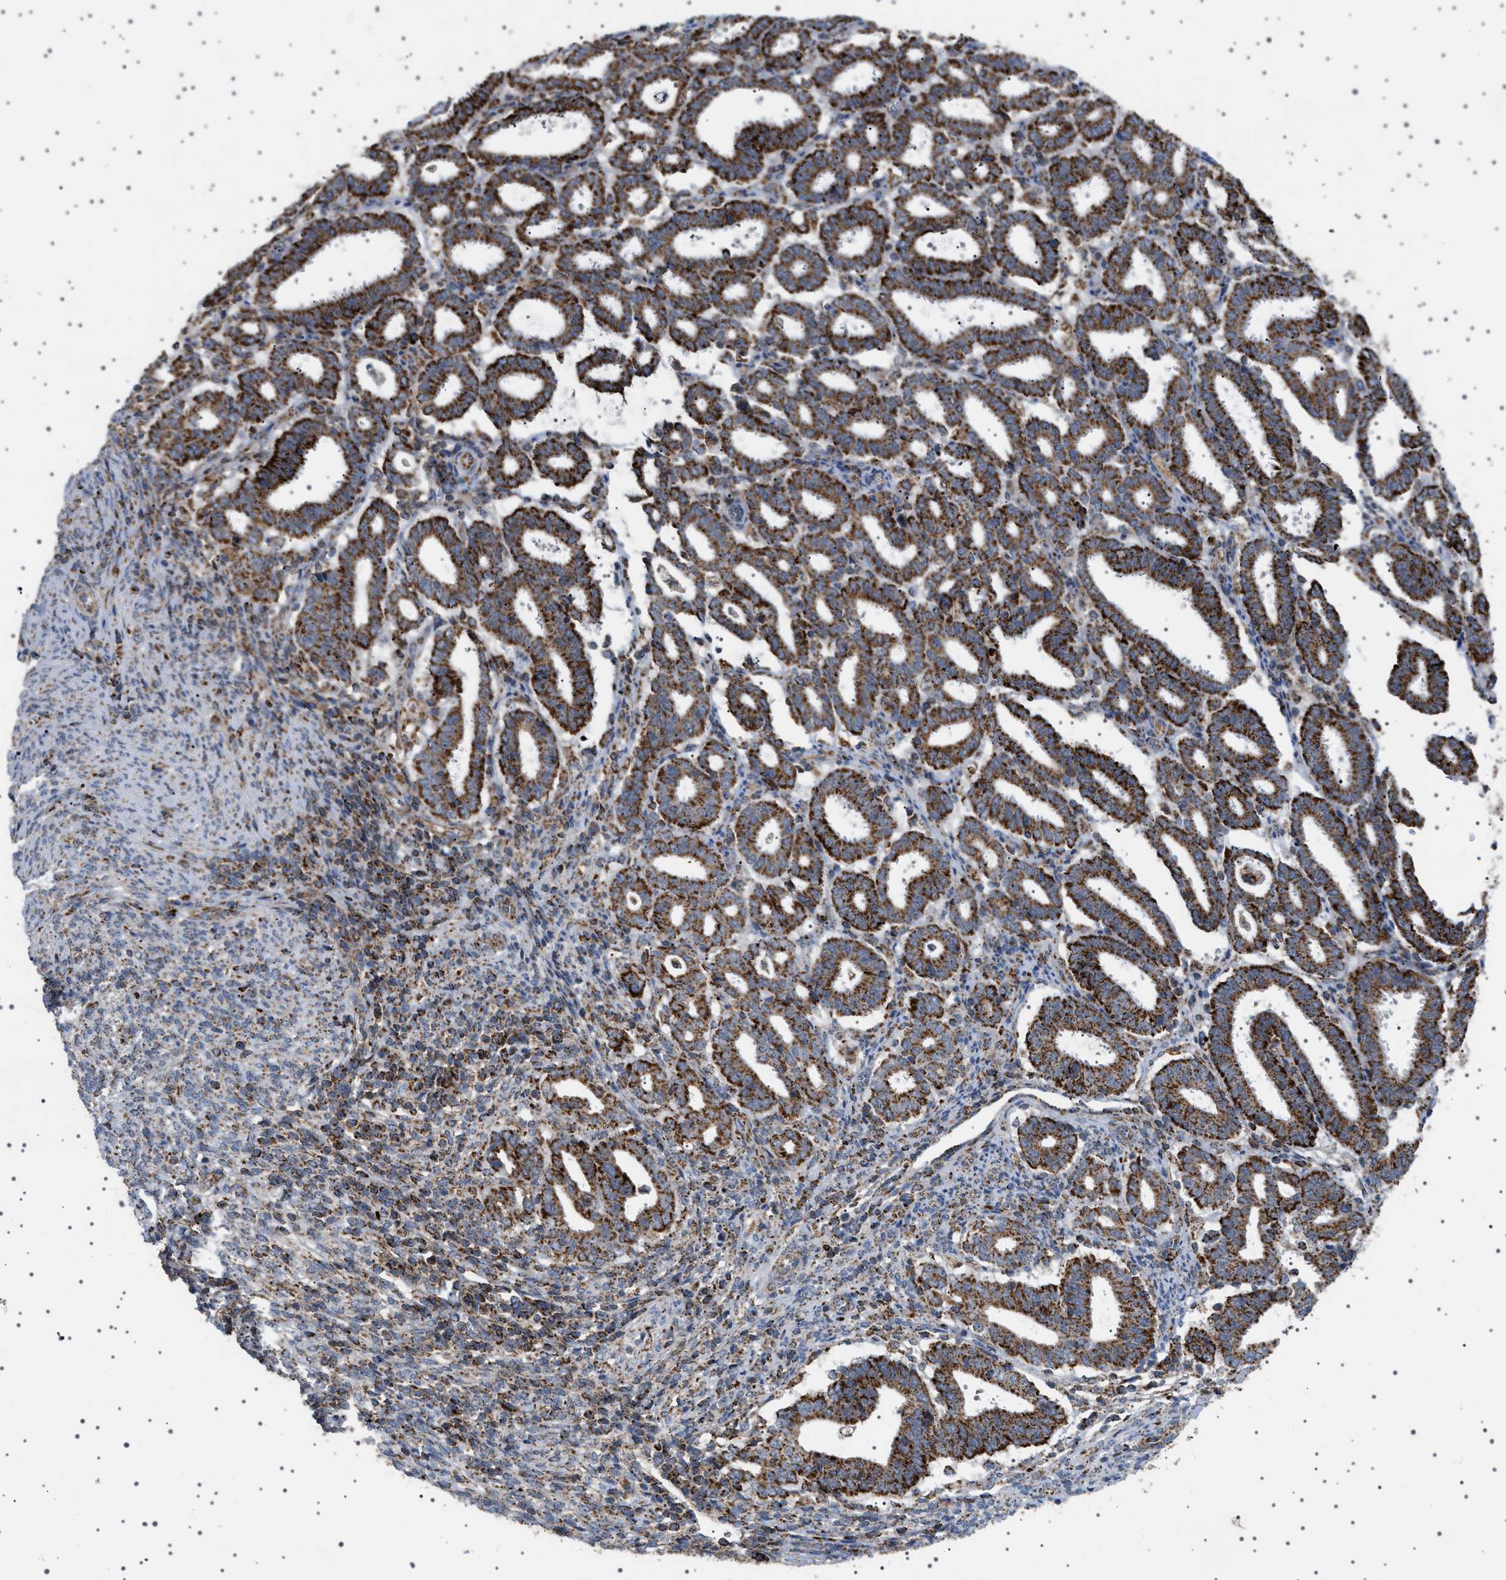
{"staining": {"intensity": "strong", "quantity": ">75%", "location": "cytoplasmic/membranous"}, "tissue": "endometrial cancer", "cell_type": "Tumor cells", "image_type": "cancer", "snomed": [{"axis": "morphology", "description": "Adenocarcinoma, NOS"}, {"axis": "topography", "description": "Uterus"}], "caption": "A photomicrograph of adenocarcinoma (endometrial) stained for a protein shows strong cytoplasmic/membranous brown staining in tumor cells.", "gene": "UBXN8", "patient": {"sex": "female", "age": 83}}